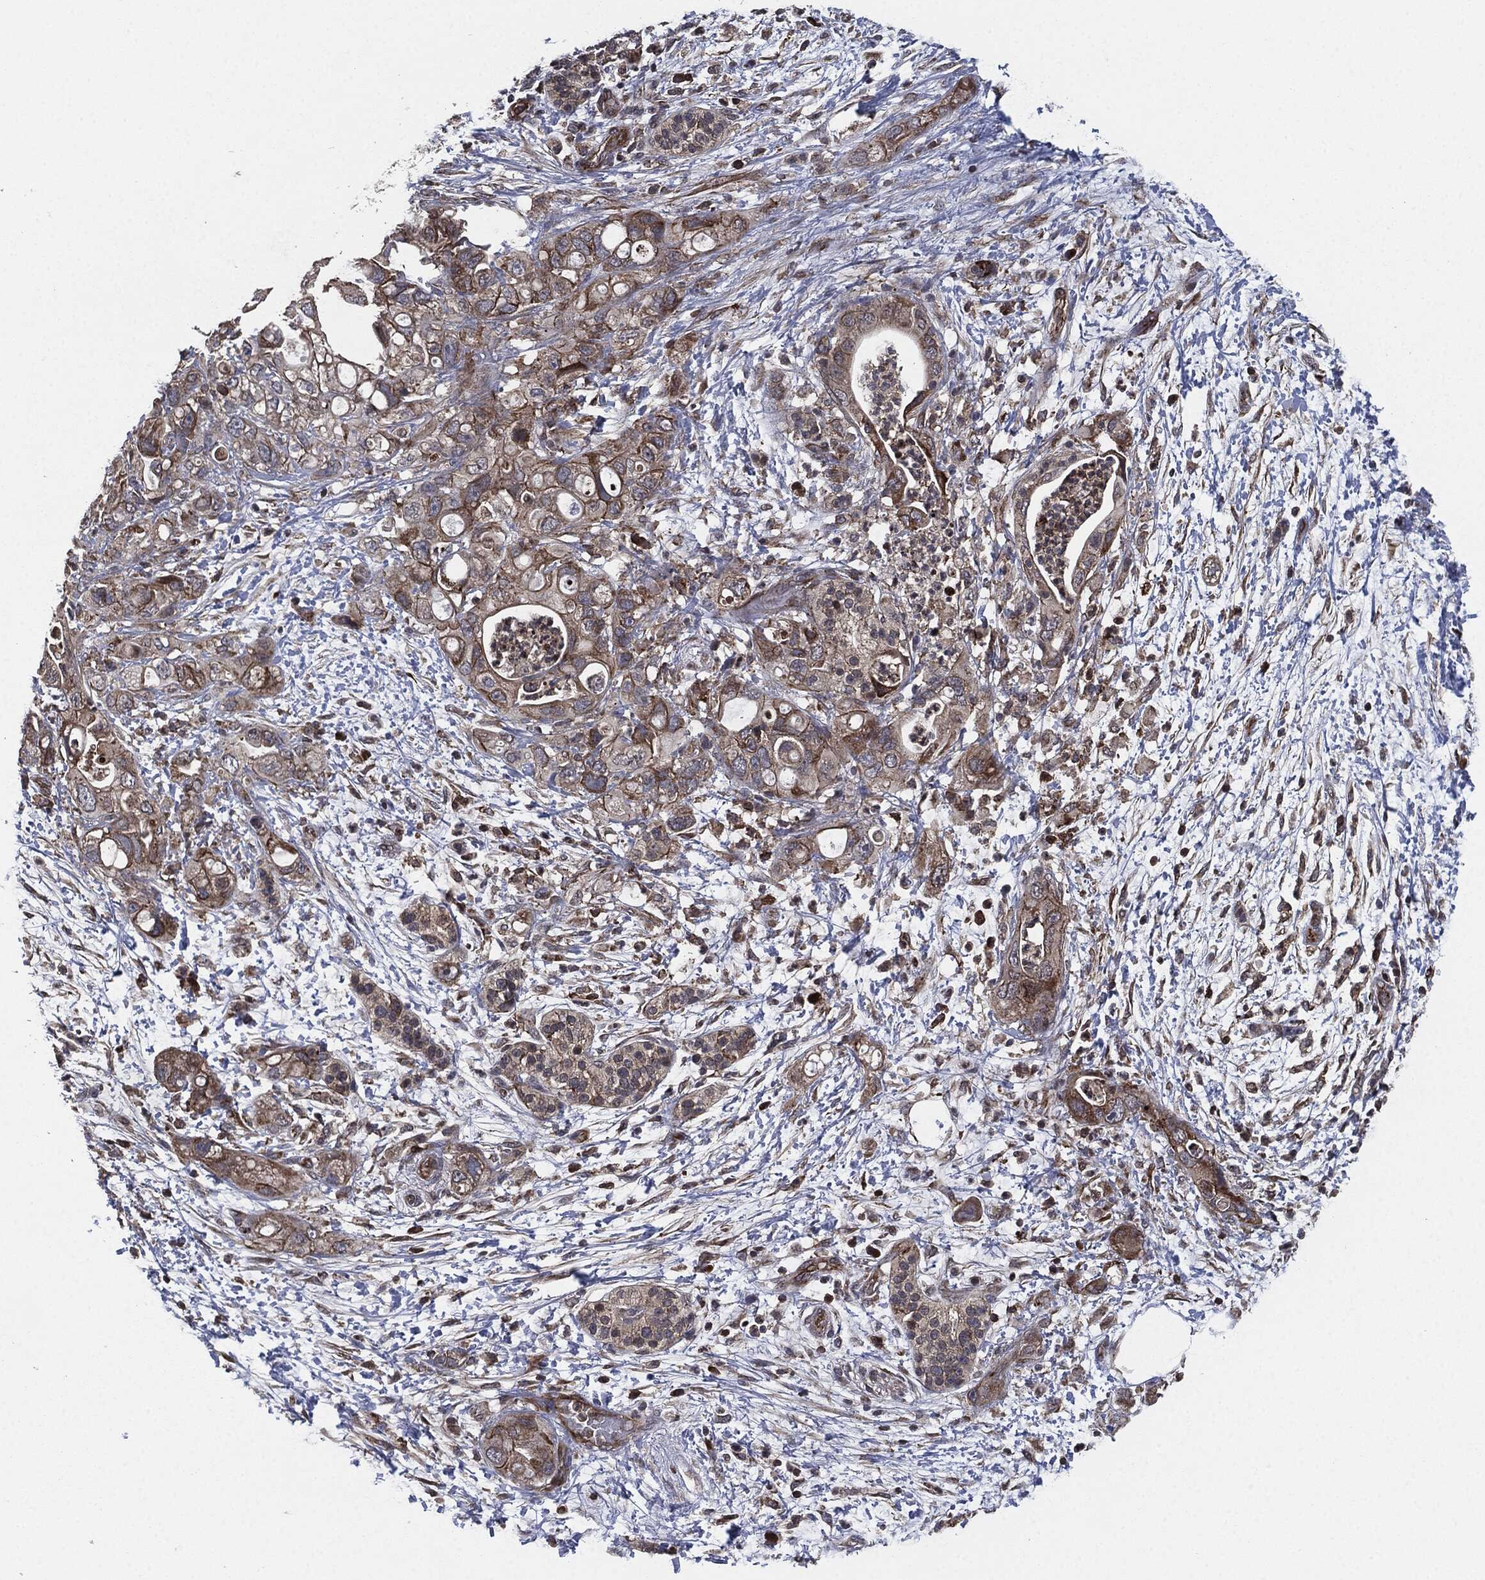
{"staining": {"intensity": "moderate", "quantity": "<25%", "location": "cytoplasmic/membranous"}, "tissue": "pancreatic cancer", "cell_type": "Tumor cells", "image_type": "cancer", "snomed": [{"axis": "morphology", "description": "Adenocarcinoma, NOS"}, {"axis": "topography", "description": "Pancreas"}], "caption": "IHC photomicrograph of human pancreatic adenocarcinoma stained for a protein (brown), which exhibits low levels of moderate cytoplasmic/membranous staining in approximately <25% of tumor cells.", "gene": "UBR1", "patient": {"sex": "female", "age": 72}}